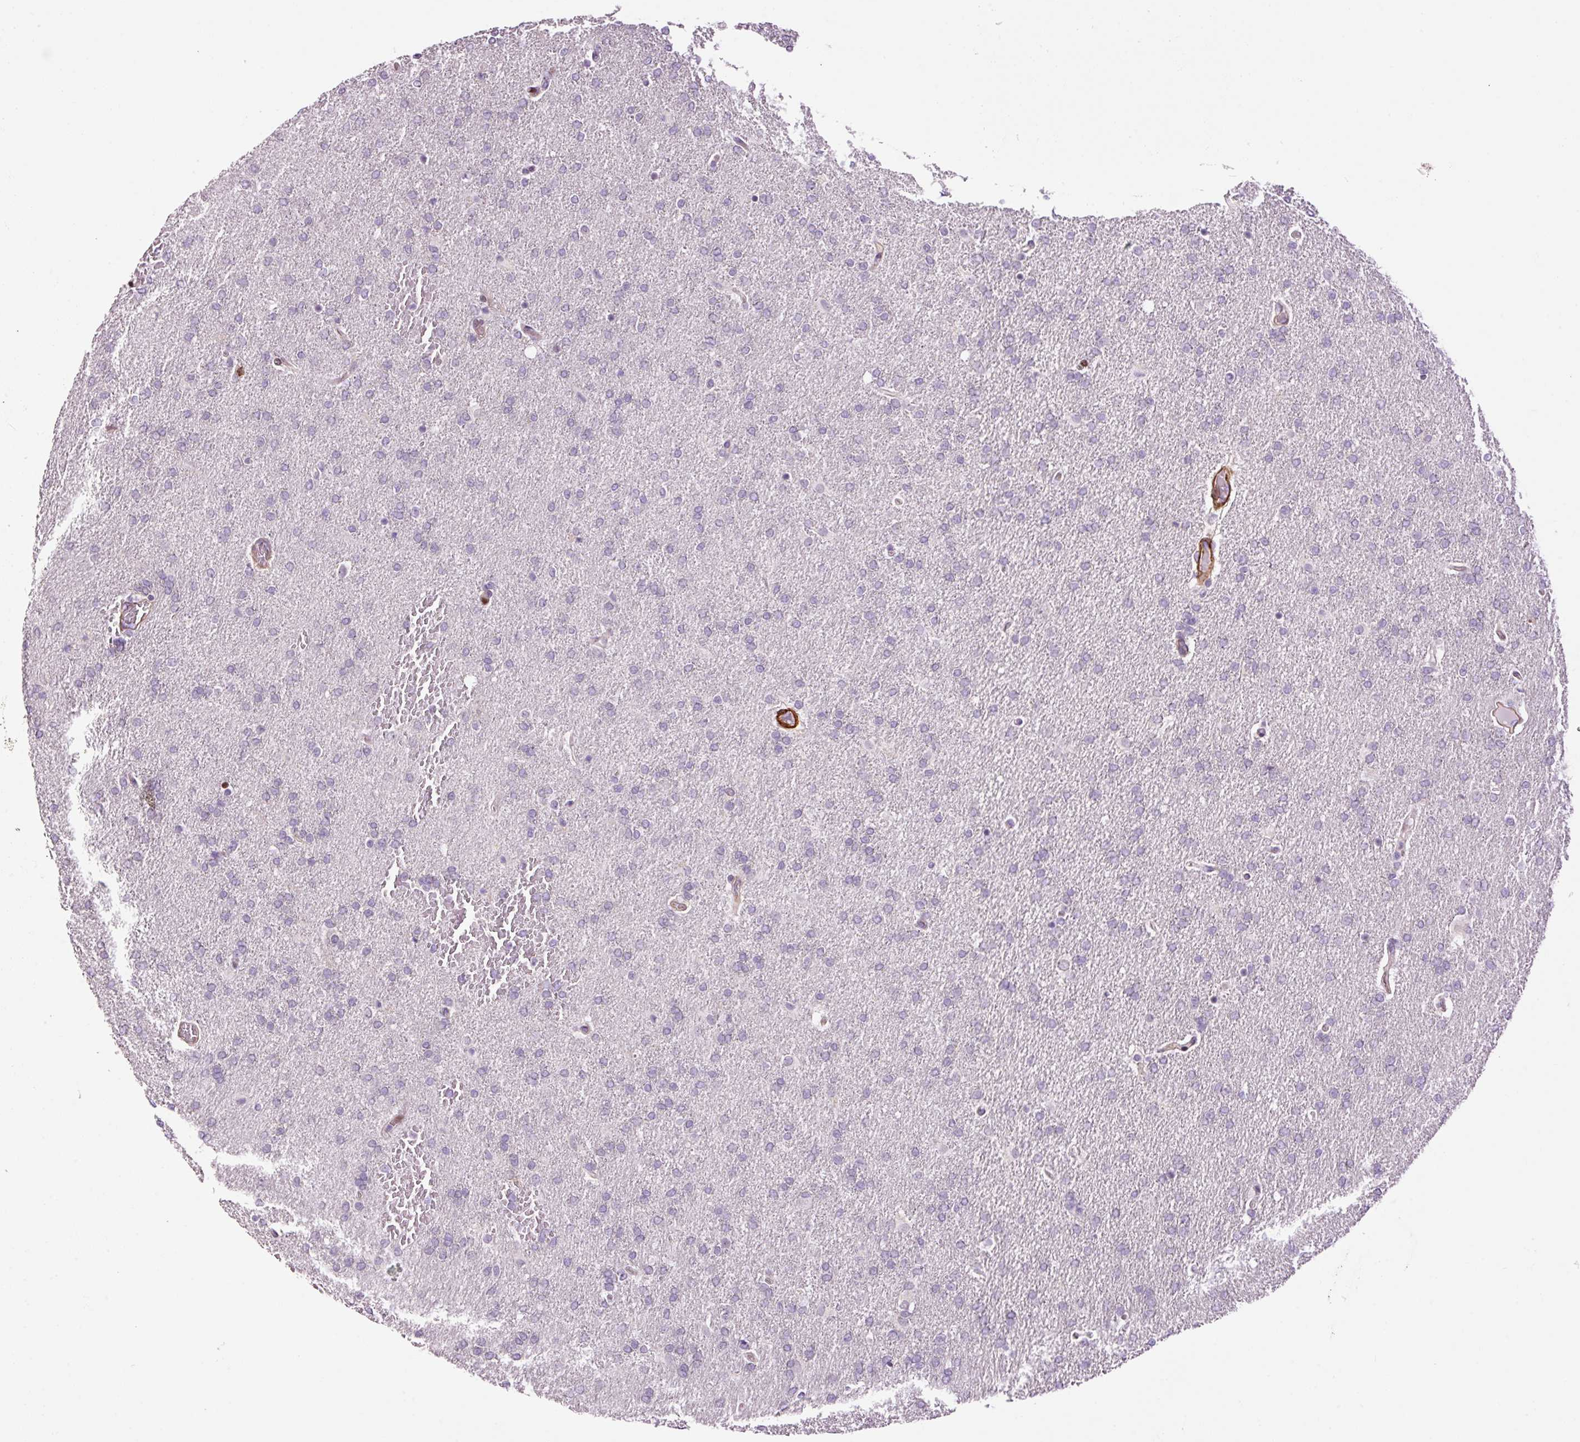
{"staining": {"intensity": "negative", "quantity": "none", "location": "none"}, "tissue": "glioma", "cell_type": "Tumor cells", "image_type": "cancer", "snomed": [{"axis": "morphology", "description": "Glioma, malignant, High grade"}, {"axis": "topography", "description": "Brain"}], "caption": "This is an immunohistochemistry micrograph of glioma. There is no expression in tumor cells.", "gene": "ANKRD20A1", "patient": {"sex": "male", "age": 72}}